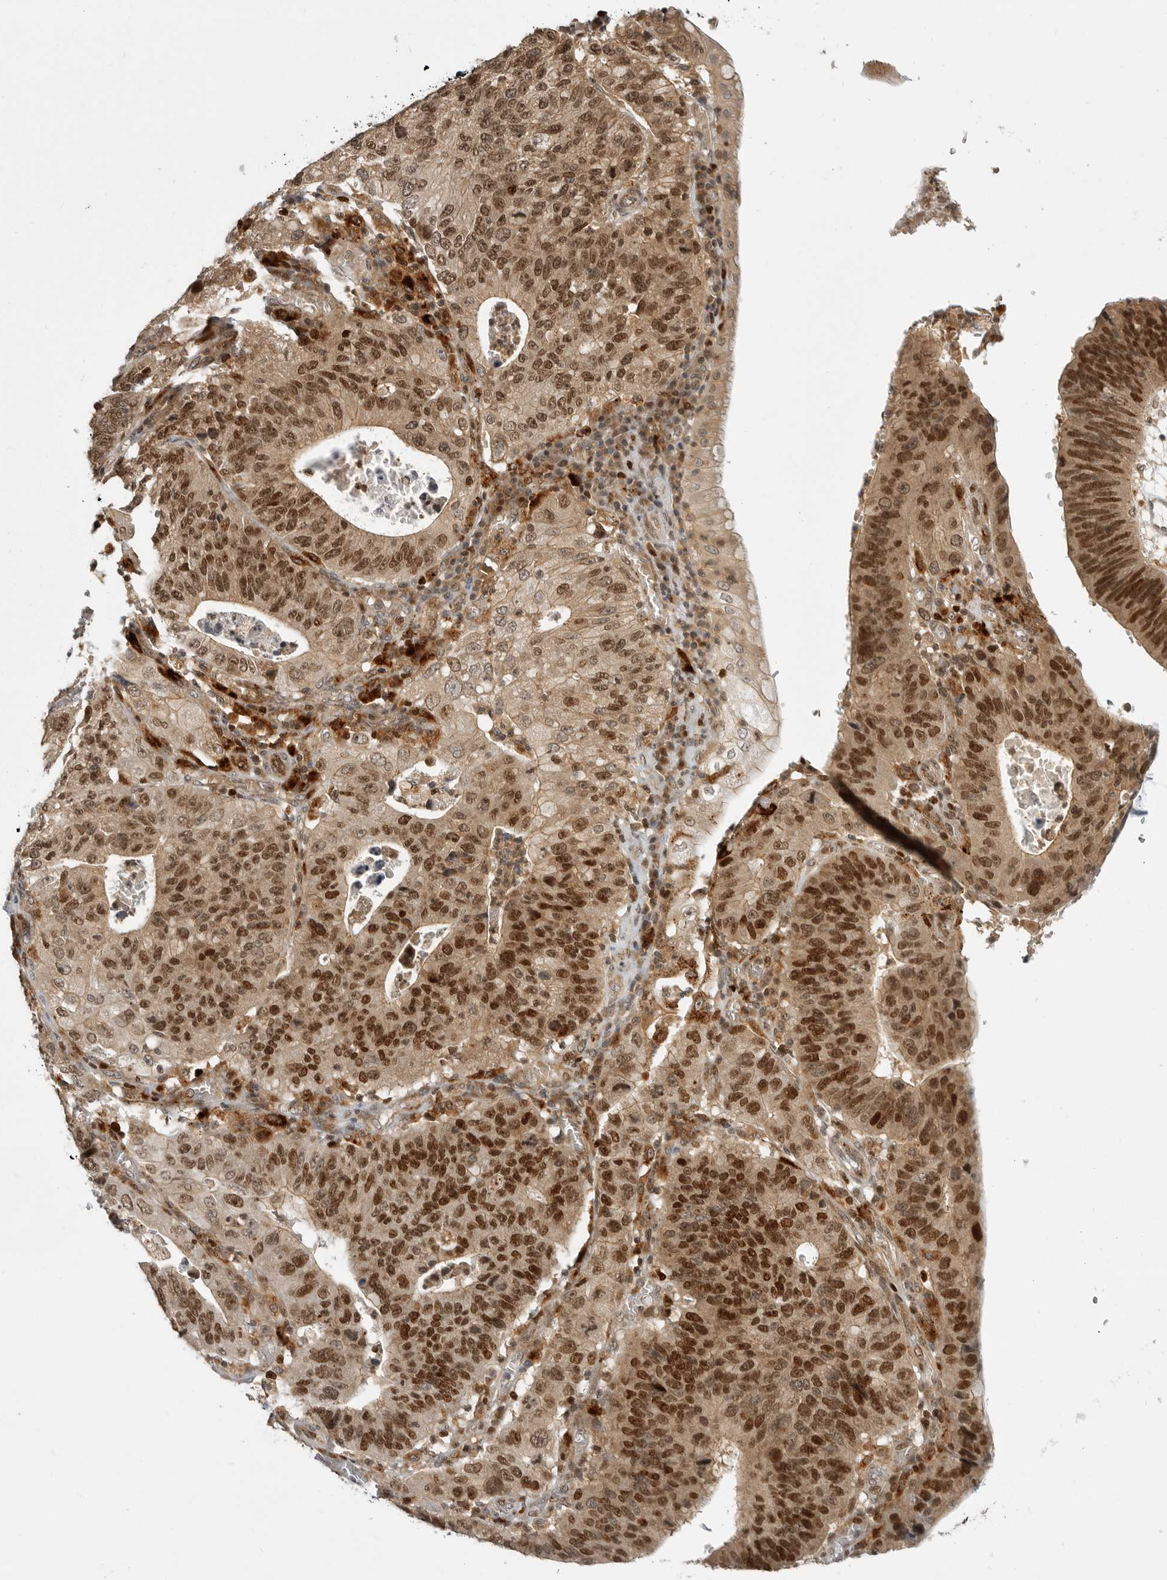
{"staining": {"intensity": "strong", "quantity": "25%-75%", "location": "cytoplasmic/membranous,nuclear"}, "tissue": "stomach cancer", "cell_type": "Tumor cells", "image_type": "cancer", "snomed": [{"axis": "morphology", "description": "Adenocarcinoma, NOS"}, {"axis": "topography", "description": "Stomach"}], "caption": "This photomicrograph reveals immunohistochemistry staining of human stomach cancer, with high strong cytoplasmic/membranous and nuclear expression in approximately 25%-75% of tumor cells.", "gene": "CSNK1G3", "patient": {"sex": "male", "age": 59}}